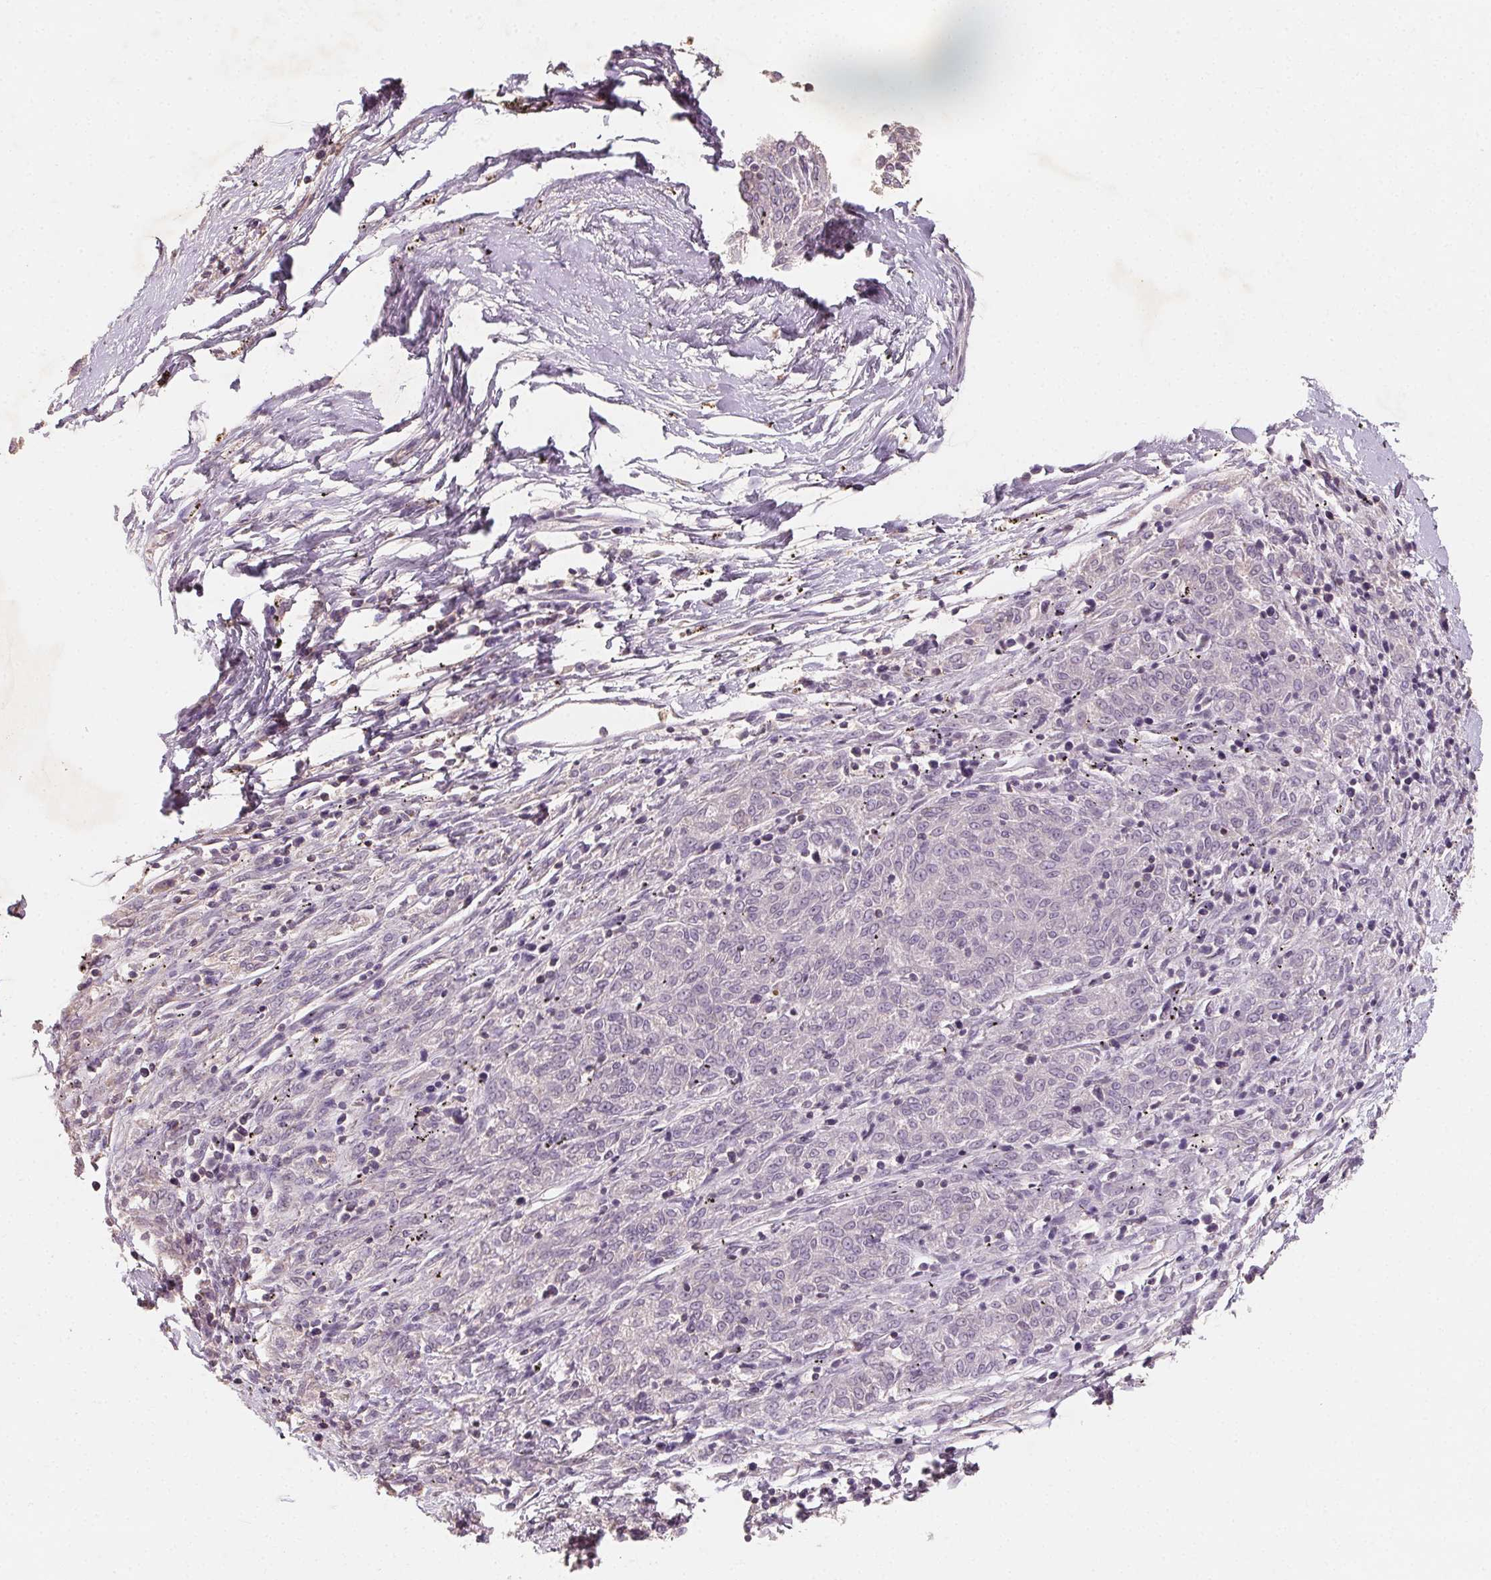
{"staining": {"intensity": "negative", "quantity": "none", "location": "none"}, "tissue": "melanoma", "cell_type": "Tumor cells", "image_type": "cancer", "snomed": [{"axis": "morphology", "description": "Malignant melanoma, NOS"}, {"axis": "topography", "description": "Skin"}], "caption": "Tumor cells show no significant protein positivity in melanoma.", "gene": "AP1S1", "patient": {"sex": "female", "age": 72}}